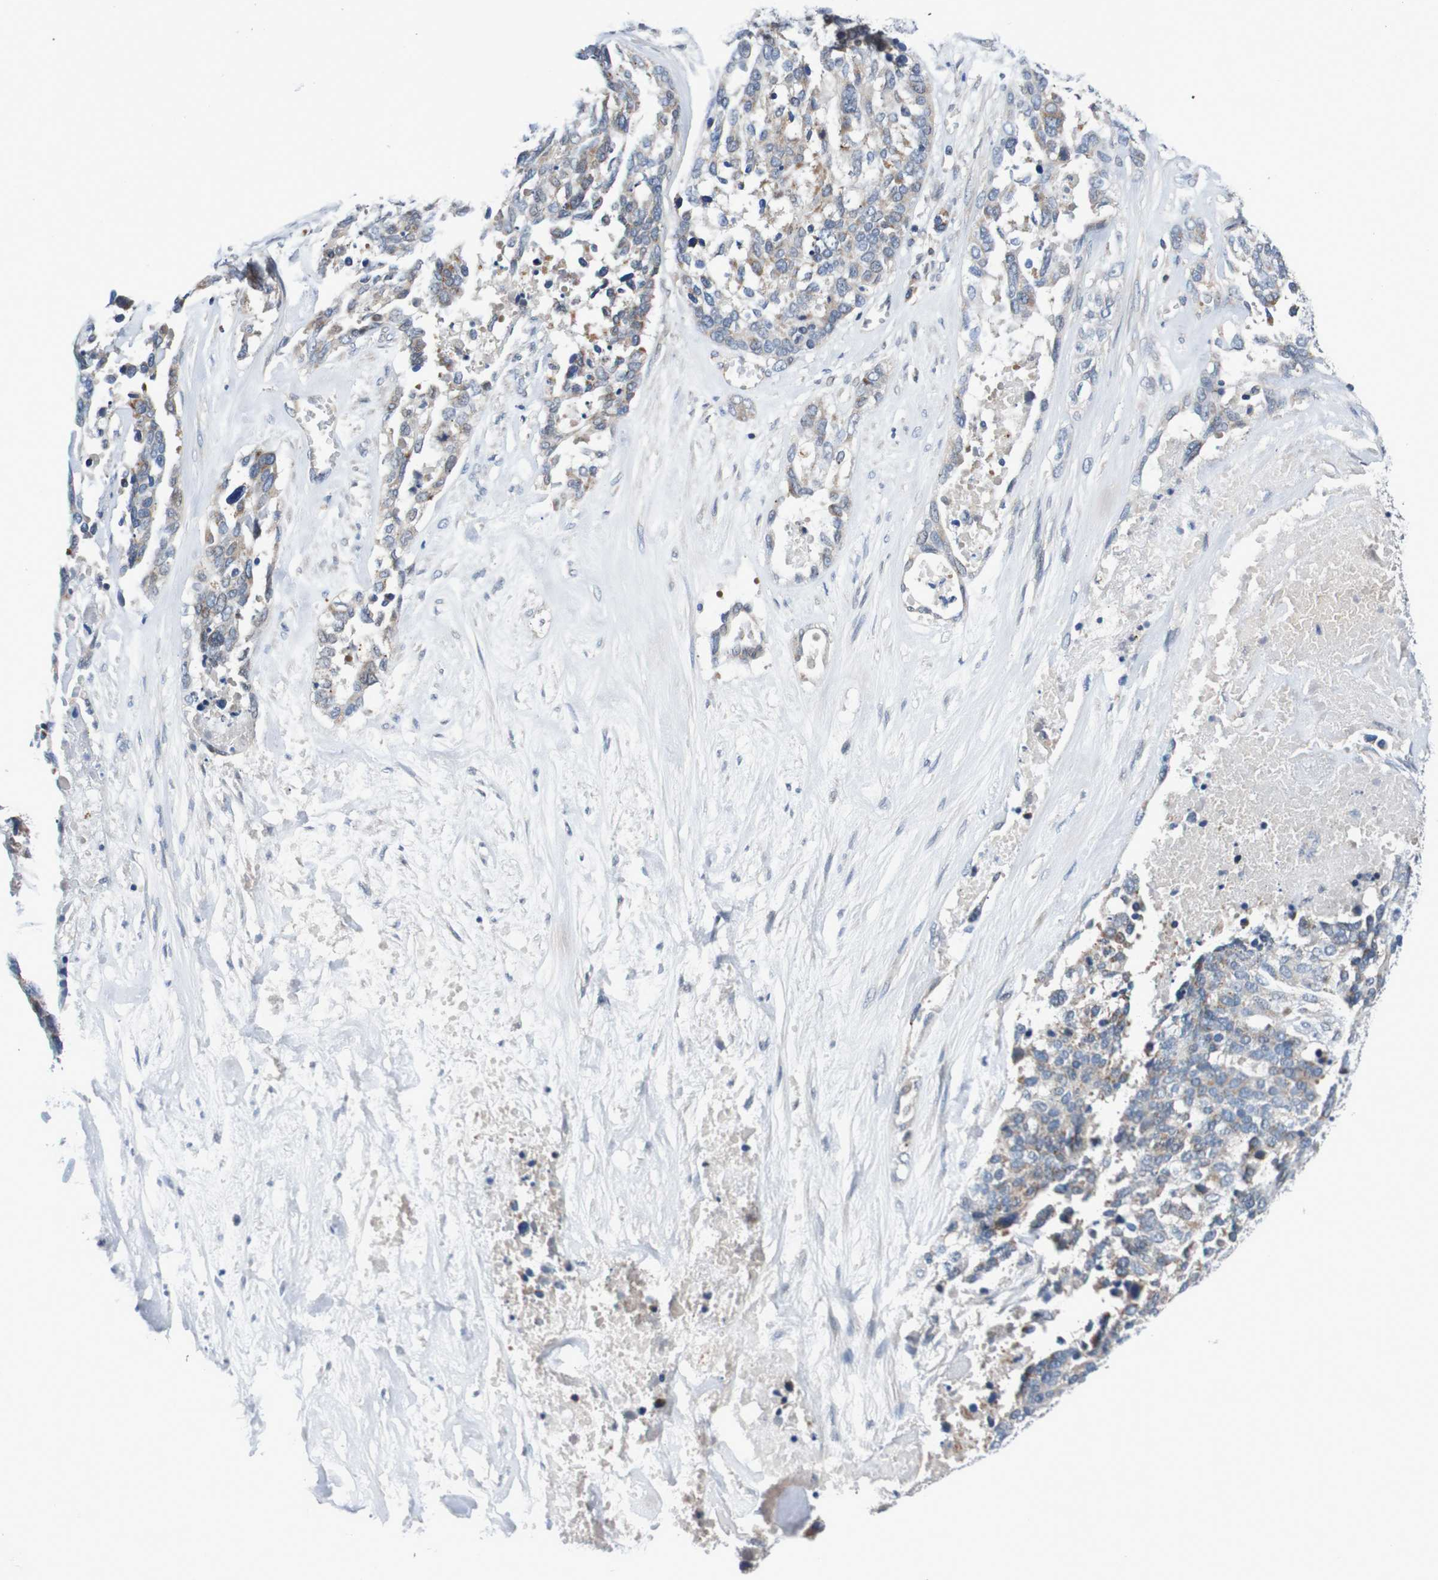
{"staining": {"intensity": "weak", "quantity": "<25%", "location": "cytoplasmic/membranous"}, "tissue": "ovarian cancer", "cell_type": "Tumor cells", "image_type": "cancer", "snomed": [{"axis": "morphology", "description": "Cystadenocarcinoma, serous, NOS"}, {"axis": "topography", "description": "Ovary"}], "caption": "Immunohistochemical staining of human serous cystadenocarcinoma (ovarian) demonstrates no significant staining in tumor cells. (Stains: DAB IHC with hematoxylin counter stain, Microscopy: brightfield microscopy at high magnification).", "gene": "CPED1", "patient": {"sex": "female", "age": 44}}